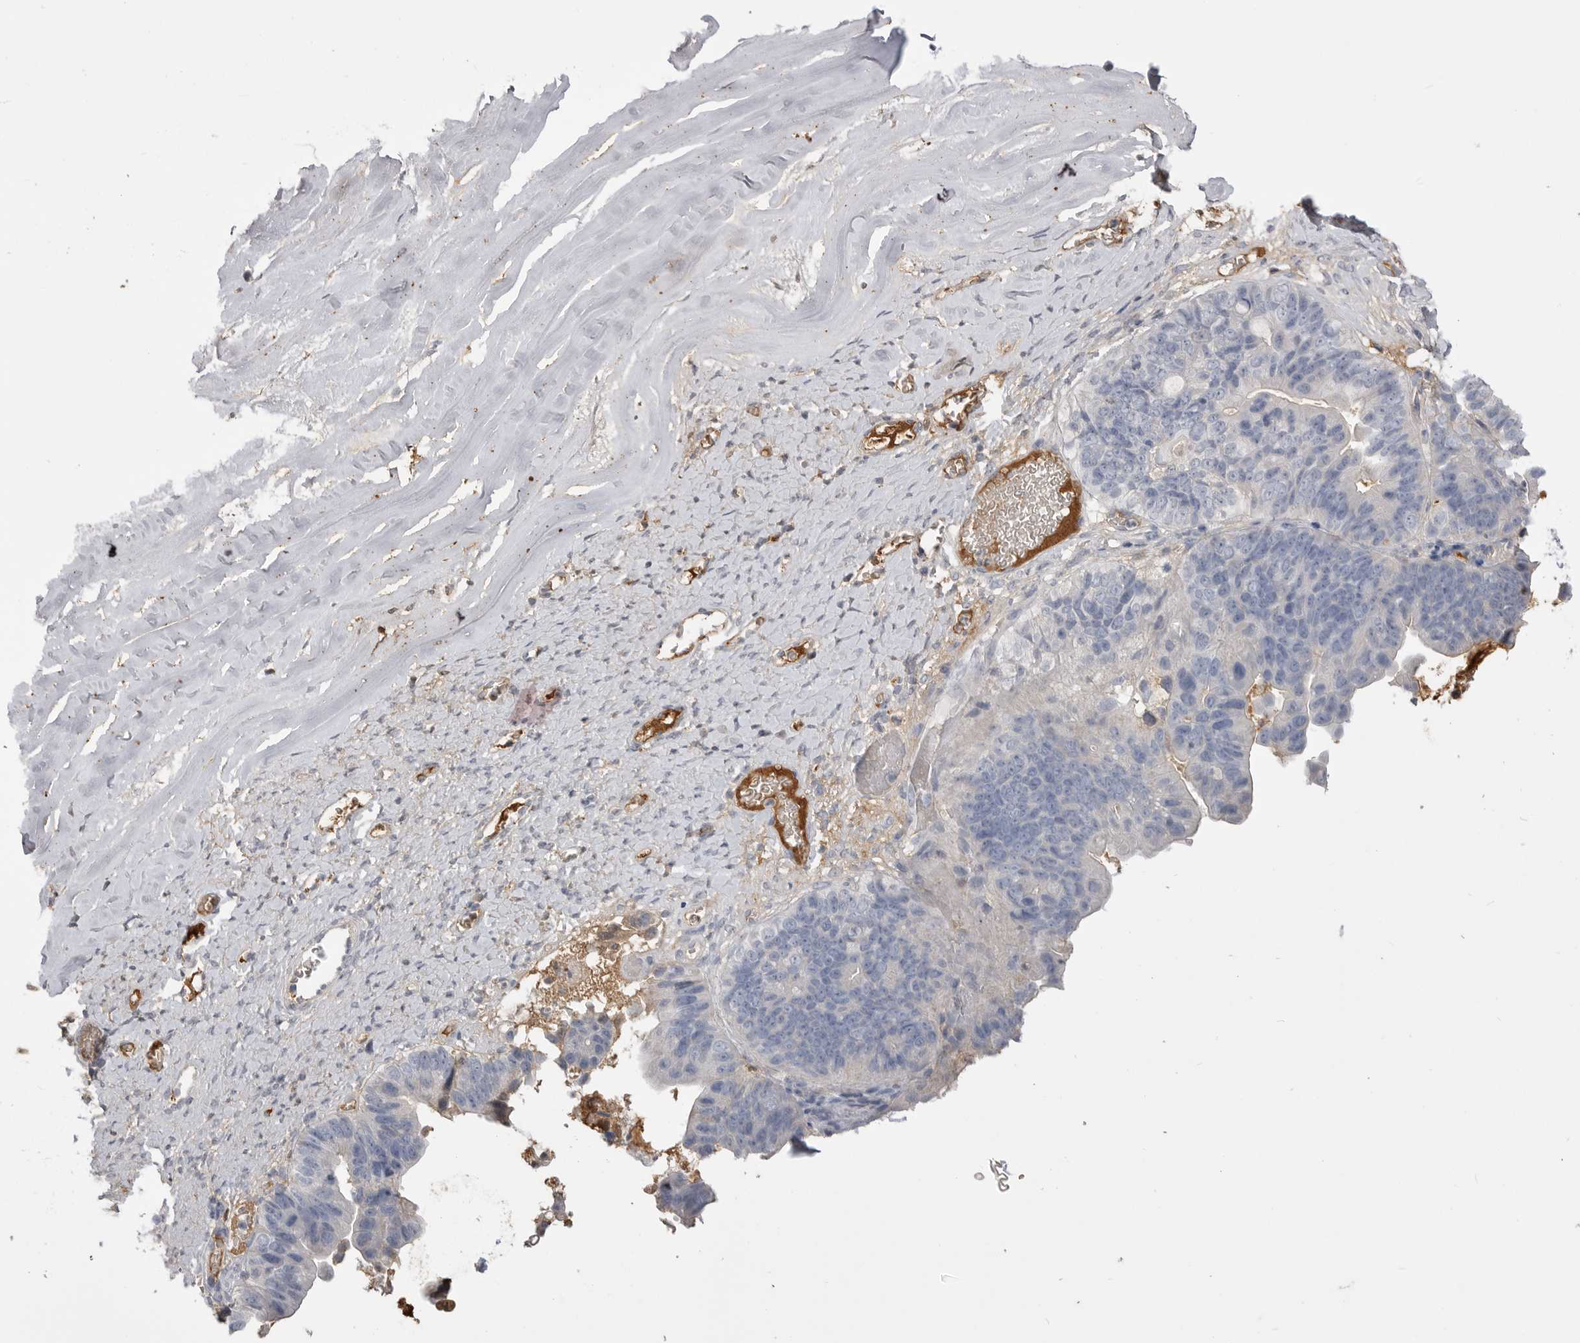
{"staining": {"intensity": "negative", "quantity": "none", "location": "none"}, "tissue": "ovarian cancer", "cell_type": "Tumor cells", "image_type": "cancer", "snomed": [{"axis": "morphology", "description": "Cystadenocarcinoma, mucinous, NOS"}, {"axis": "topography", "description": "Ovary"}], "caption": "Tumor cells are negative for protein expression in human ovarian mucinous cystadenocarcinoma. (DAB immunohistochemistry visualized using brightfield microscopy, high magnification).", "gene": "AHSG", "patient": {"sex": "female", "age": 61}}